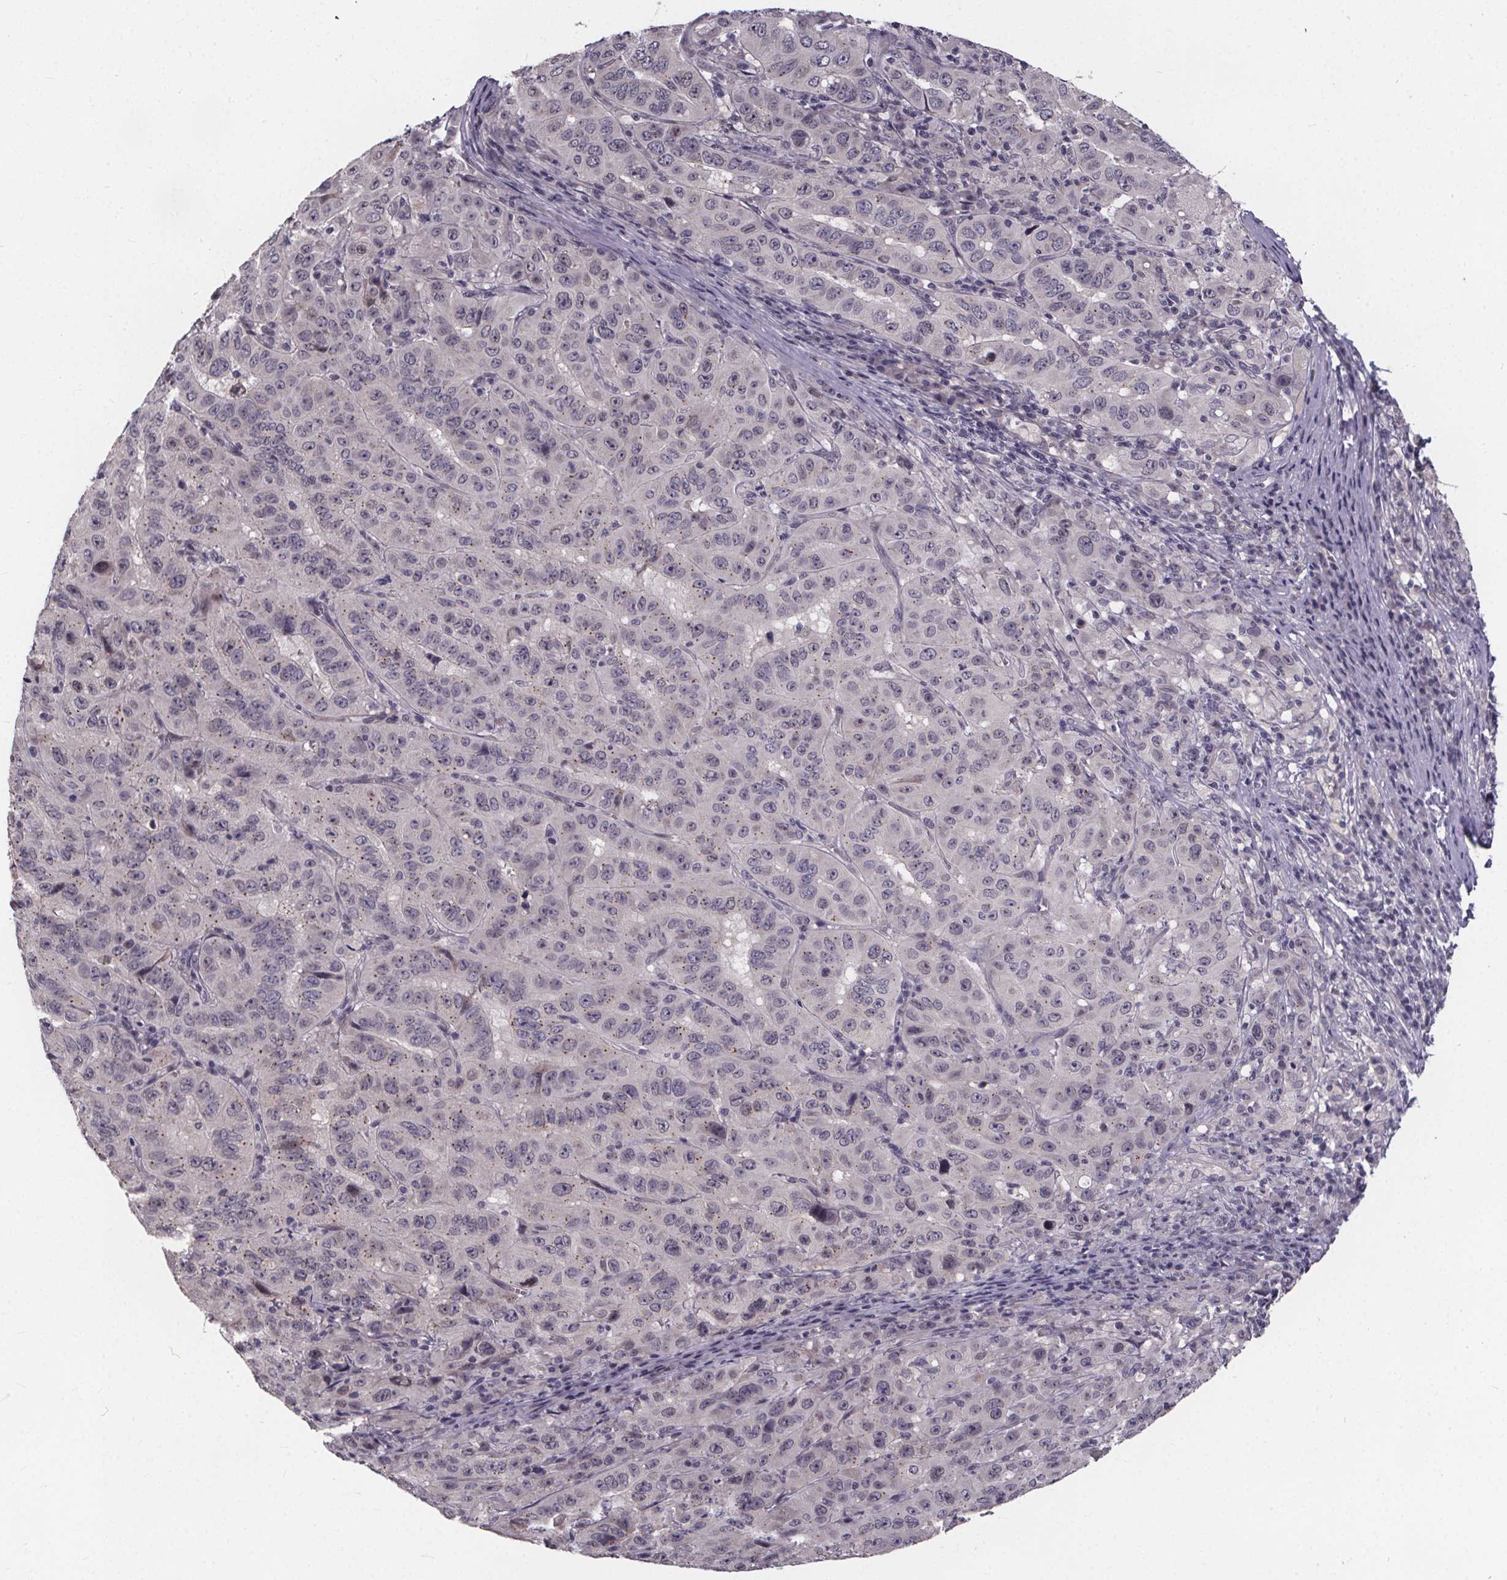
{"staining": {"intensity": "negative", "quantity": "none", "location": "none"}, "tissue": "pancreatic cancer", "cell_type": "Tumor cells", "image_type": "cancer", "snomed": [{"axis": "morphology", "description": "Adenocarcinoma, NOS"}, {"axis": "topography", "description": "Pancreas"}], "caption": "DAB (3,3'-diaminobenzidine) immunohistochemical staining of pancreatic cancer demonstrates no significant expression in tumor cells.", "gene": "FAM181B", "patient": {"sex": "male", "age": 63}}